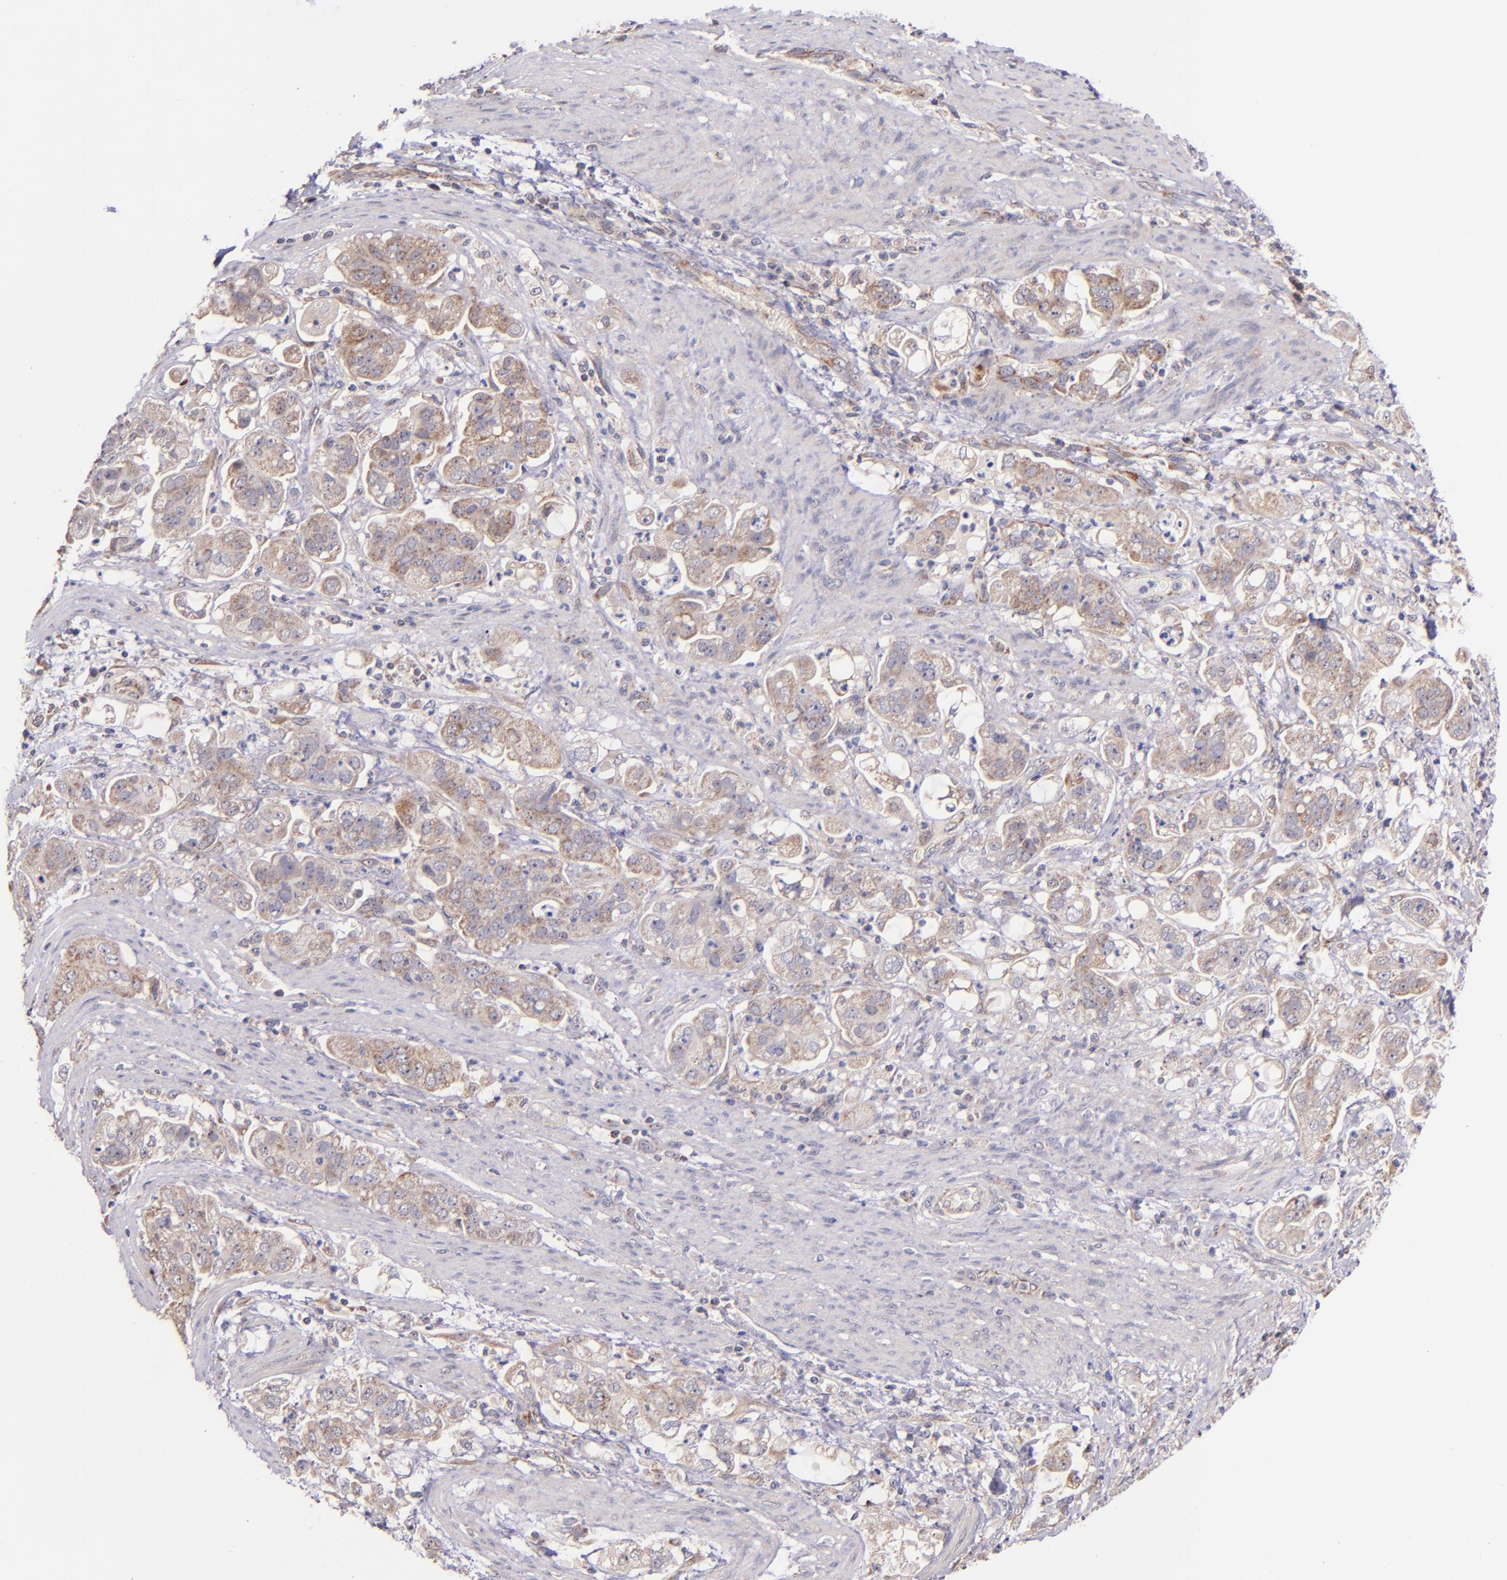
{"staining": {"intensity": "moderate", "quantity": ">75%", "location": "cytoplasmic/membranous"}, "tissue": "stomach cancer", "cell_type": "Tumor cells", "image_type": "cancer", "snomed": [{"axis": "morphology", "description": "Adenocarcinoma, NOS"}, {"axis": "topography", "description": "Stomach"}], "caption": "A high-resolution image shows IHC staining of stomach cancer (adenocarcinoma), which demonstrates moderate cytoplasmic/membranous positivity in approximately >75% of tumor cells.", "gene": "SHC1", "patient": {"sex": "male", "age": 62}}